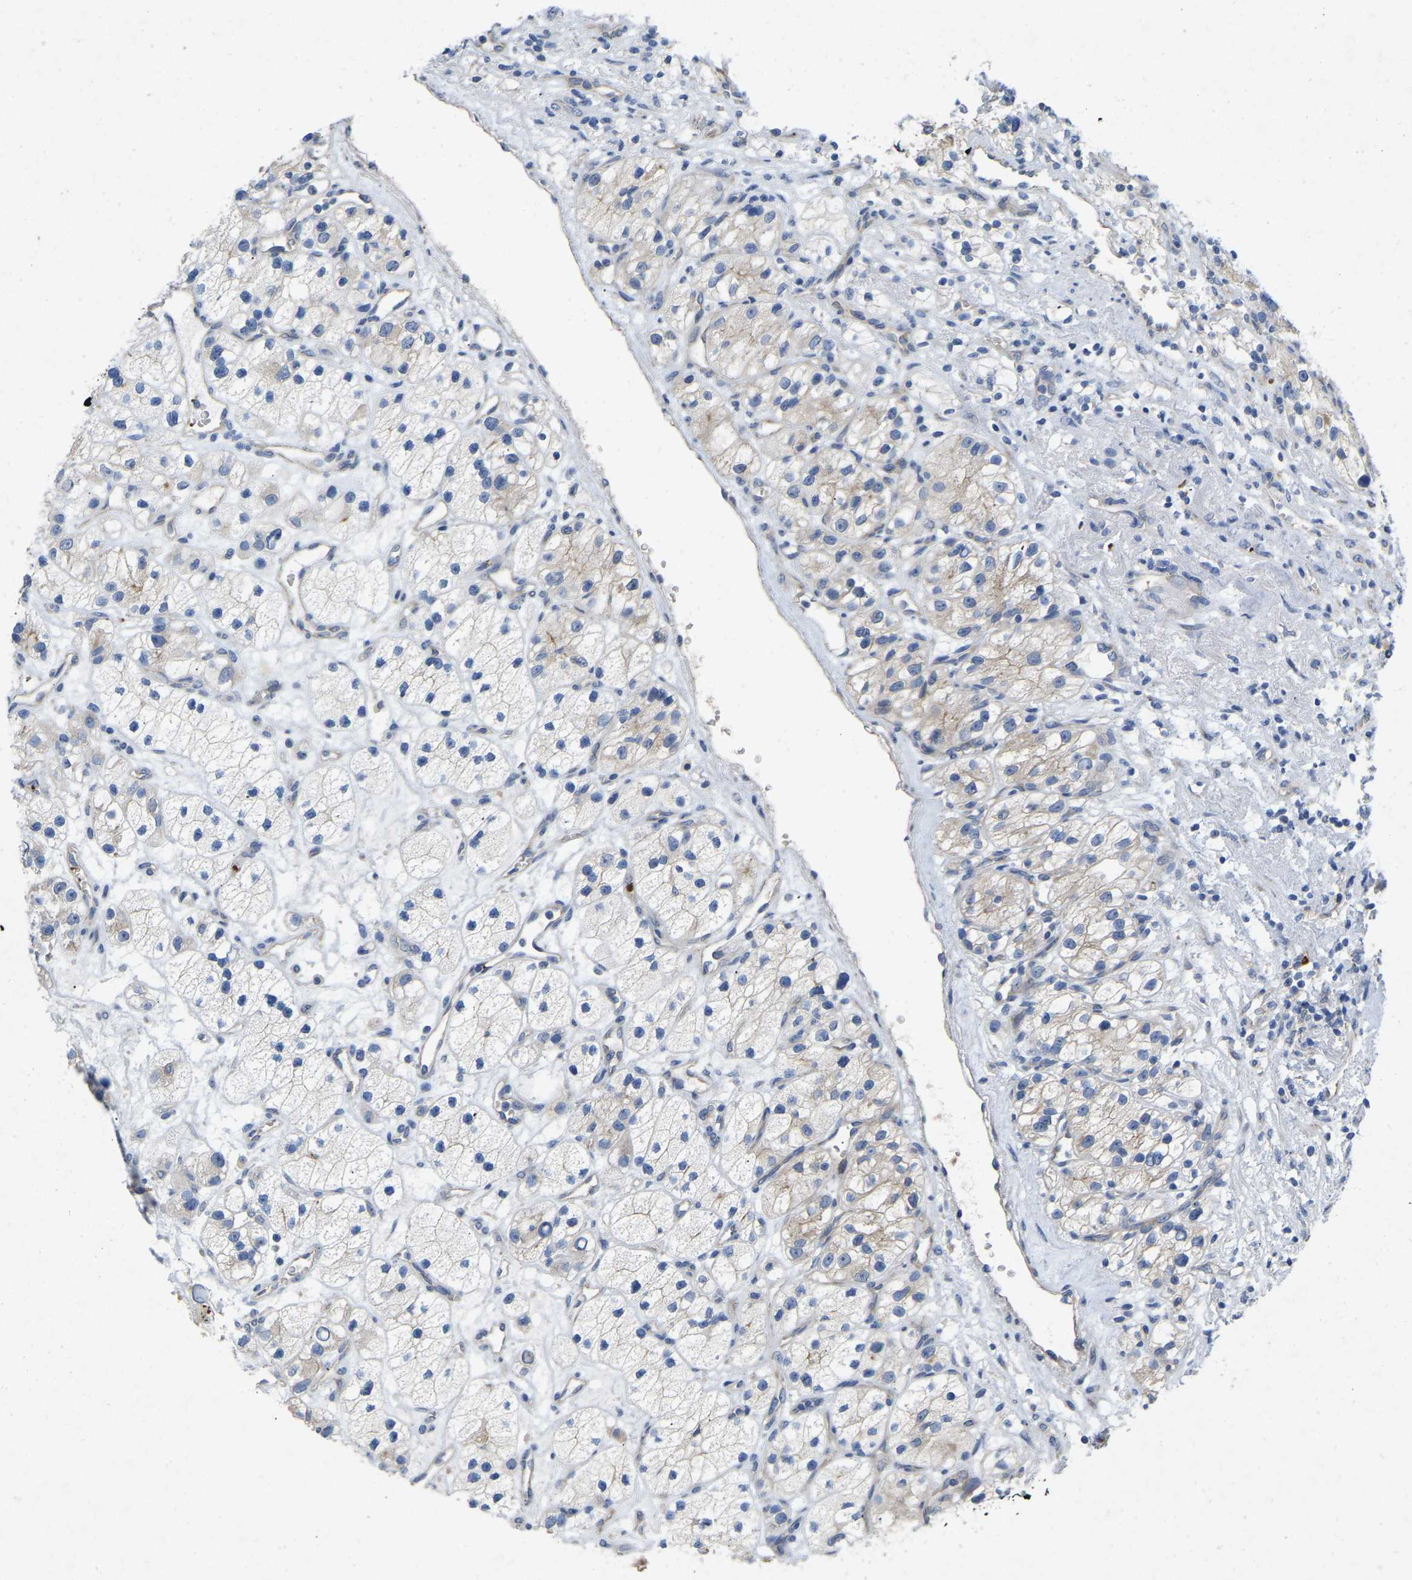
{"staining": {"intensity": "negative", "quantity": "none", "location": "none"}, "tissue": "renal cancer", "cell_type": "Tumor cells", "image_type": "cancer", "snomed": [{"axis": "morphology", "description": "Adenocarcinoma, NOS"}, {"axis": "topography", "description": "Kidney"}], "caption": "Immunohistochemistry (IHC) of human adenocarcinoma (renal) displays no expression in tumor cells.", "gene": "RHEB", "patient": {"sex": "female", "age": 57}}